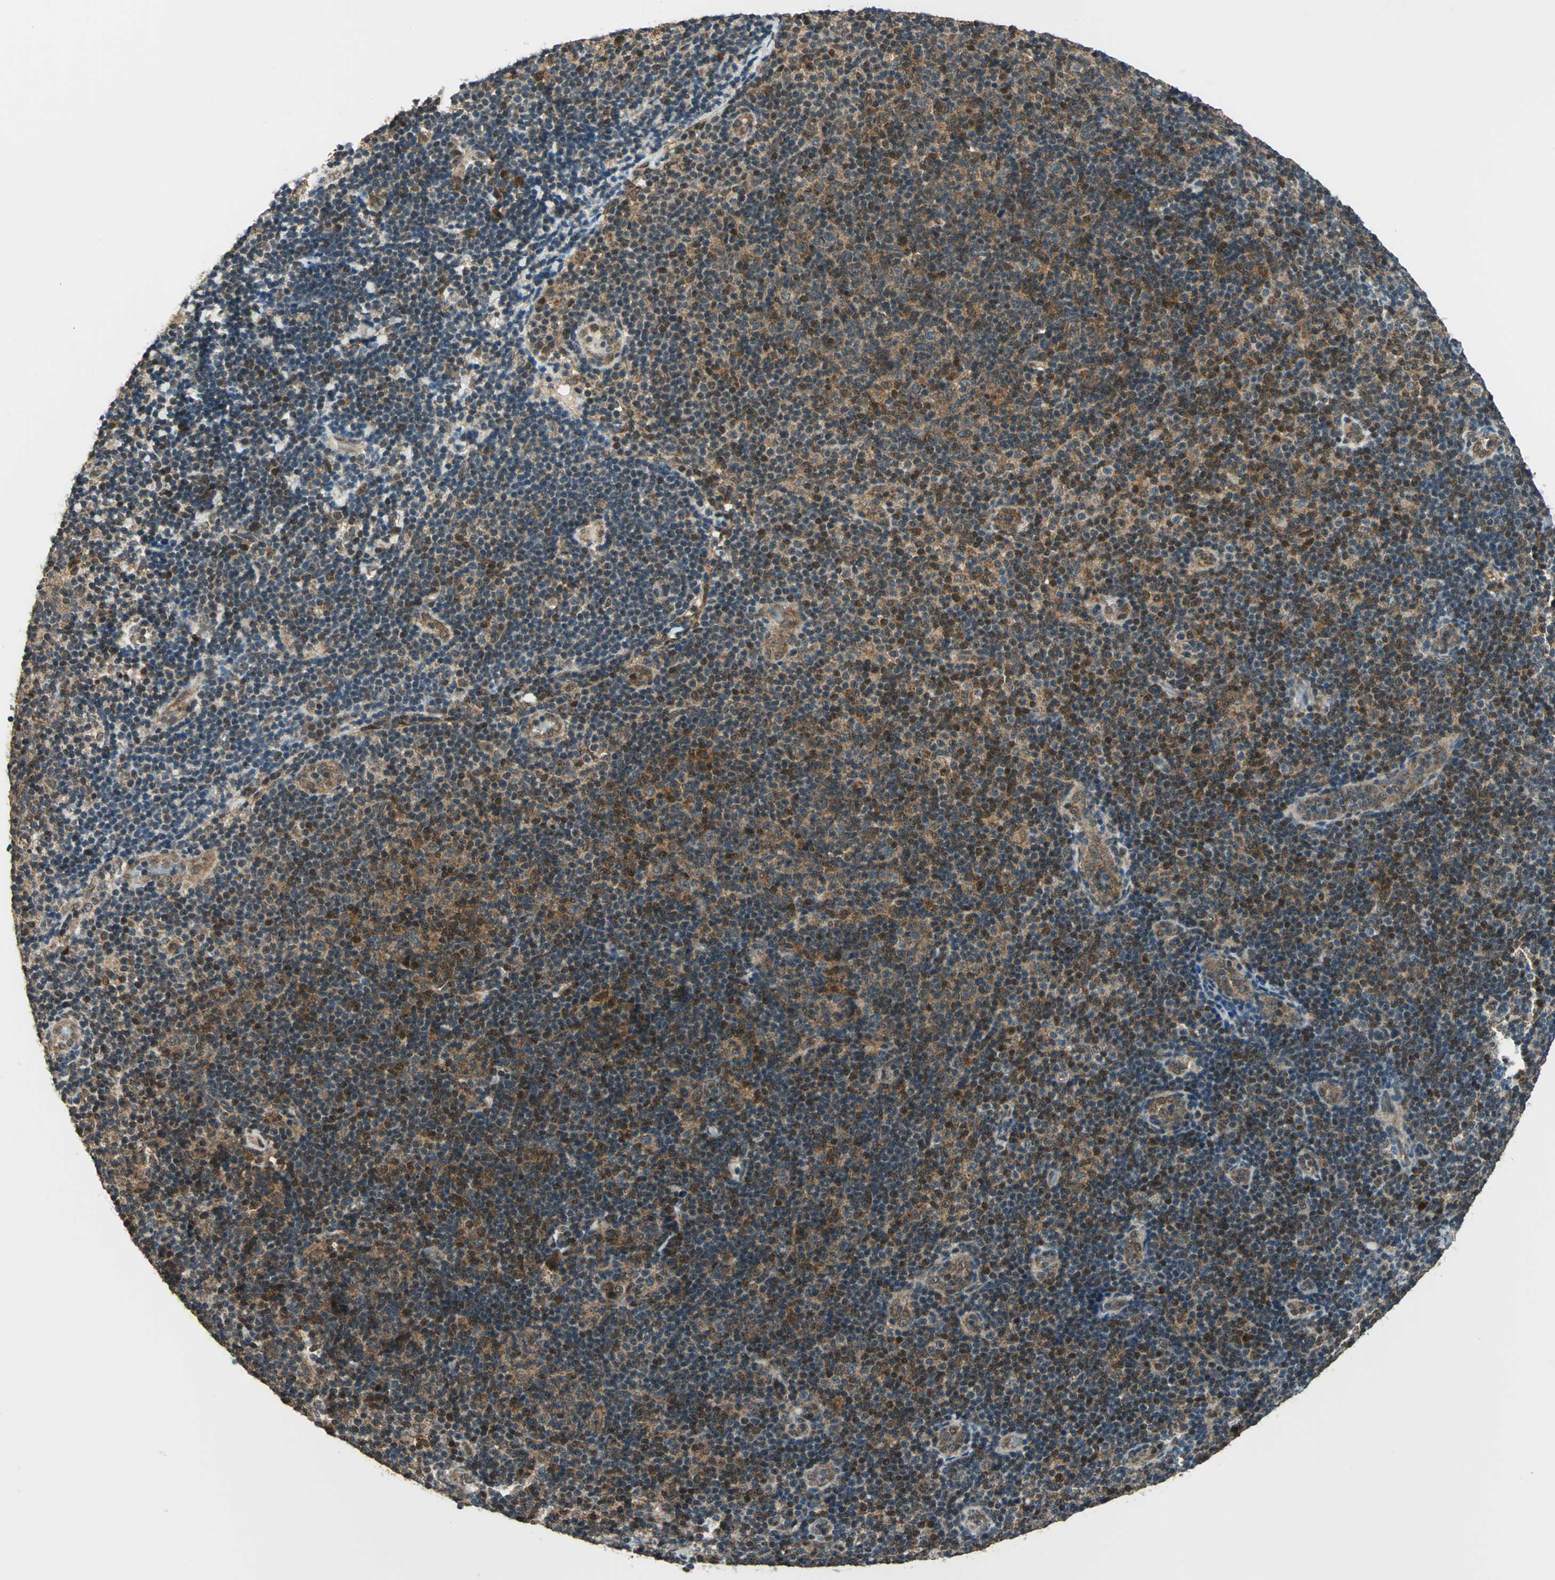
{"staining": {"intensity": "strong", "quantity": "25%-75%", "location": "cytoplasmic/membranous,nuclear"}, "tissue": "lymphoma", "cell_type": "Tumor cells", "image_type": "cancer", "snomed": [{"axis": "morphology", "description": "Malignant lymphoma, non-Hodgkin's type, Low grade"}, {"axis": "topography", "description": "Lymph node"}], "caption": "The image demonstrates a brown stain indicating the presence of a protein in the cytoplasmic/membranous and nuclear of tumor cells in low-grade malignant lymphoma, non-Hodgkin's type. The protein is stained brown, and the nuclei are stained in blue (DAB (3,3'-diaminobenzidine) IHC with brightfield microscopy, high magnification).", "gene": "NUDT2", "patient": {"sex": "male", "age": 83}}